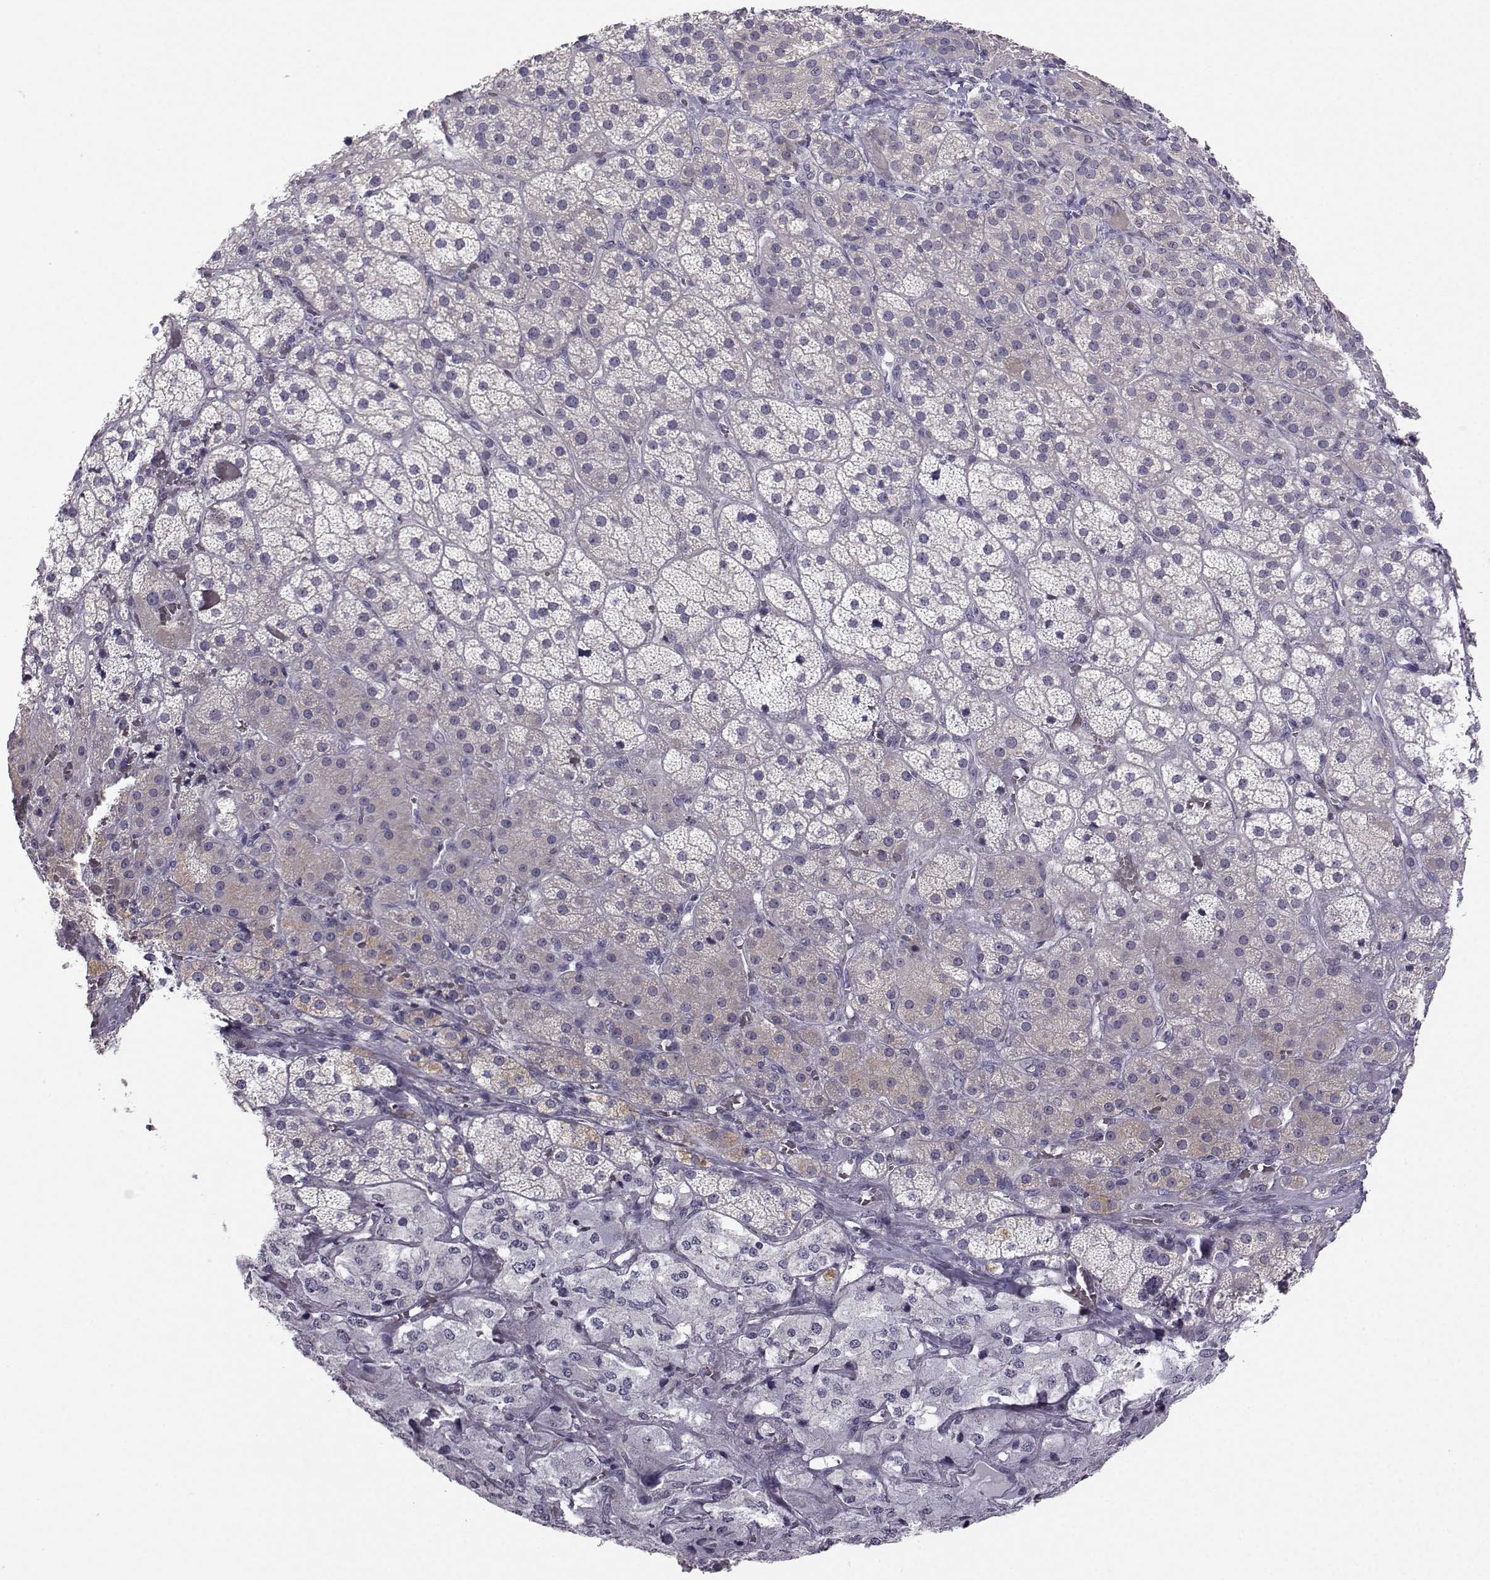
{"staining": {"intensity": "weak", "quantity": "<25%", "location": "cytoplasmic/membranous"}, "tissue": "adrenal gland", "cell_type": "Glandular cells", "image_type": "normal", "snomed": [{"axis": "morphology", "description": "Normal tissue, NOS"}, {"axis": "topography", "description": "Adrenal gland"}], "caption": "High magnification brightfield microscopy of unremarkable adrenal gland stained with DAB (brown) and counterstained with hematoxylin (blue): glandular cells show no significant staining. (DAB immunohistochemistry visualized using brightfield microscopy, high magnification).", "gene": "FCAMR", "patient": {"sex": "male", "age": 57}}